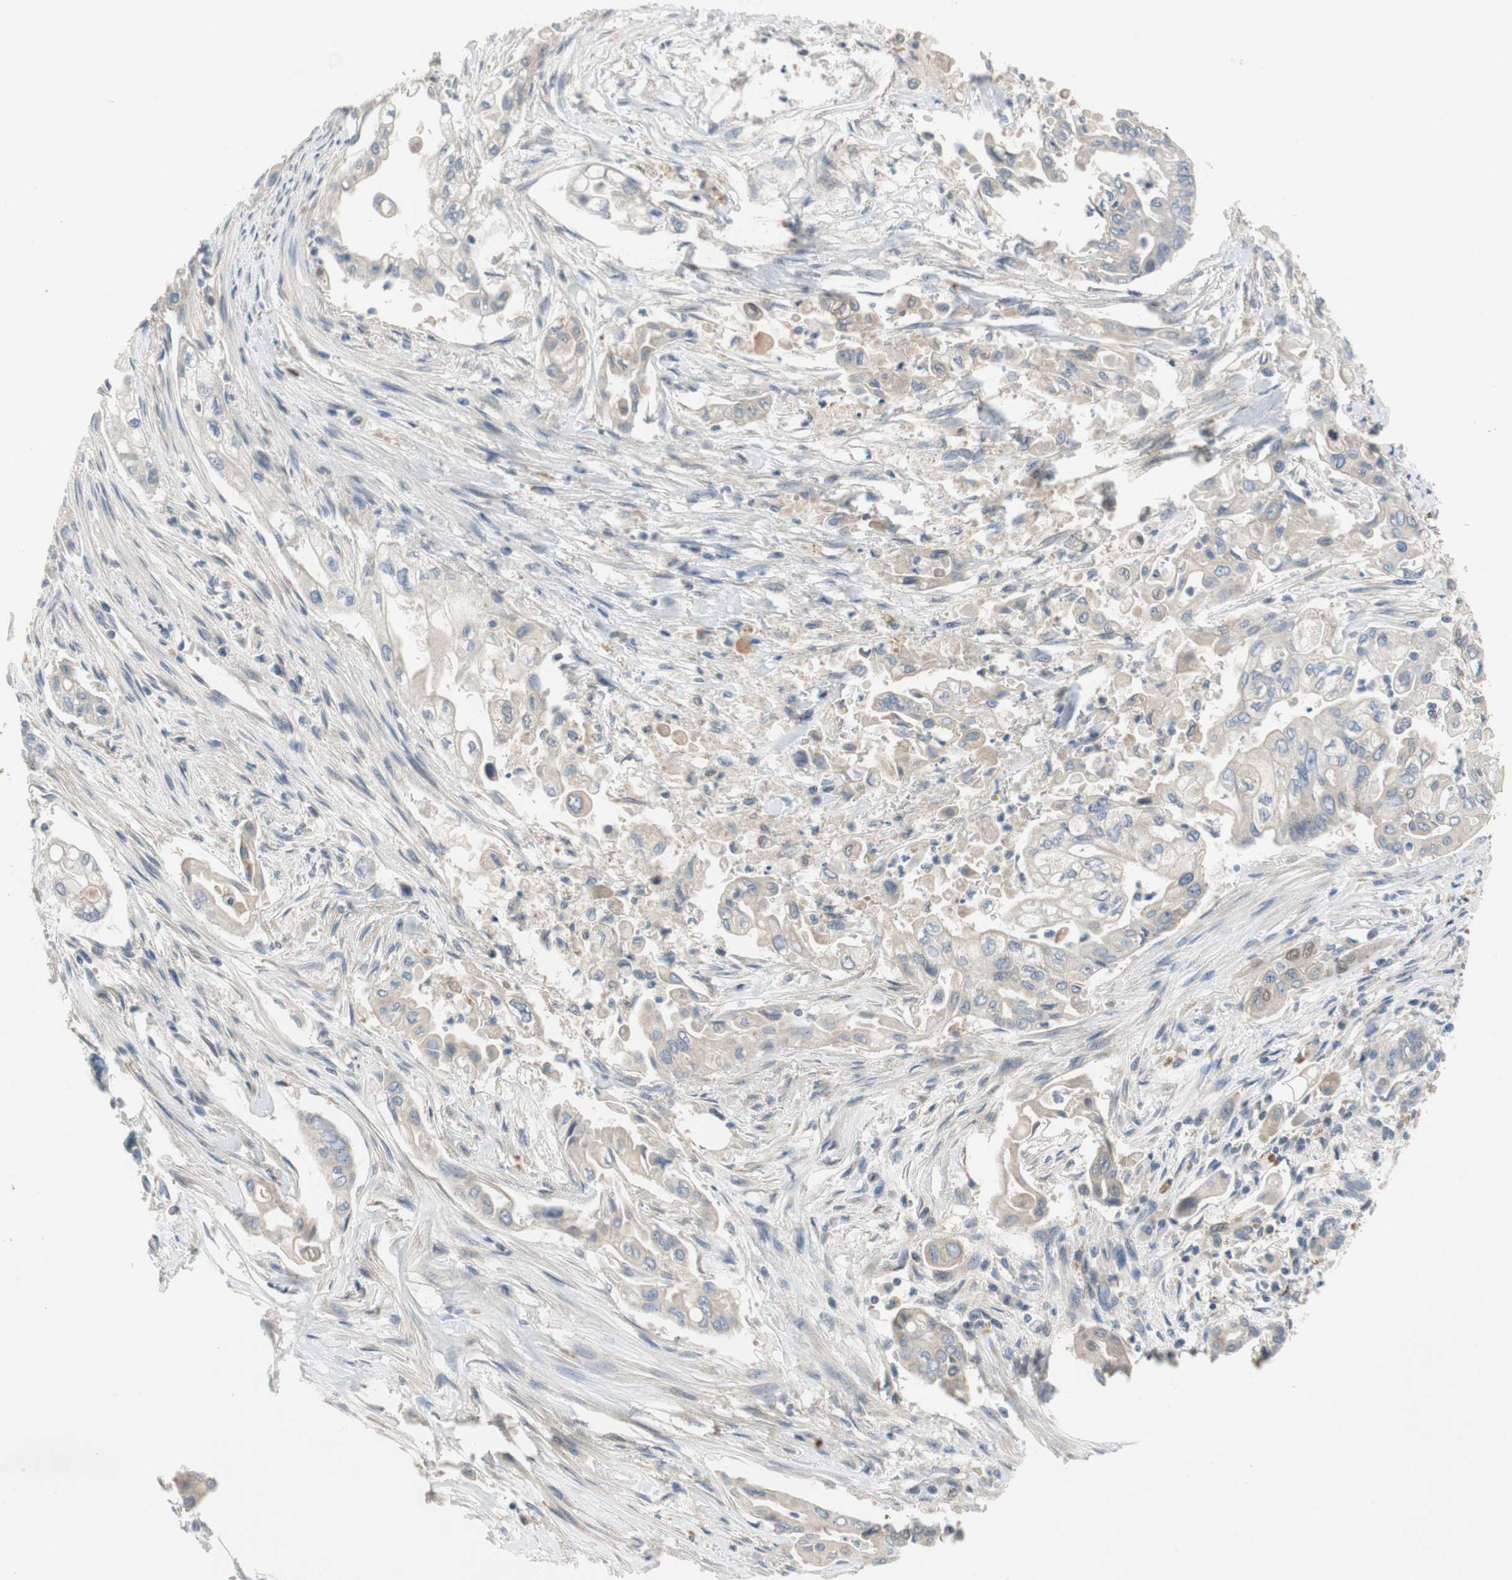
{"staining": {"intensity": "weak", "quantity": "<25%", "location": "cytoplasmic/membranous"}, "tissue": "pancreatic cancer", "cell_type": "Tumor cells", "image_type": "cancer", "snomed": [{"axis": "morphology", "description": "Normal tissue, NOS"}, {"axis": "topography", "description": "Pancreas"}], "caption": "DAB (3,3'-diaminobenzidine) immunohistochemical staining of human pancreatic cancer reveals no significant expression in tumor cells. (DAB immunohistochemistry, high magnification).", "gene": "RELB", "patient": {"sex": "male", "age": 42}}